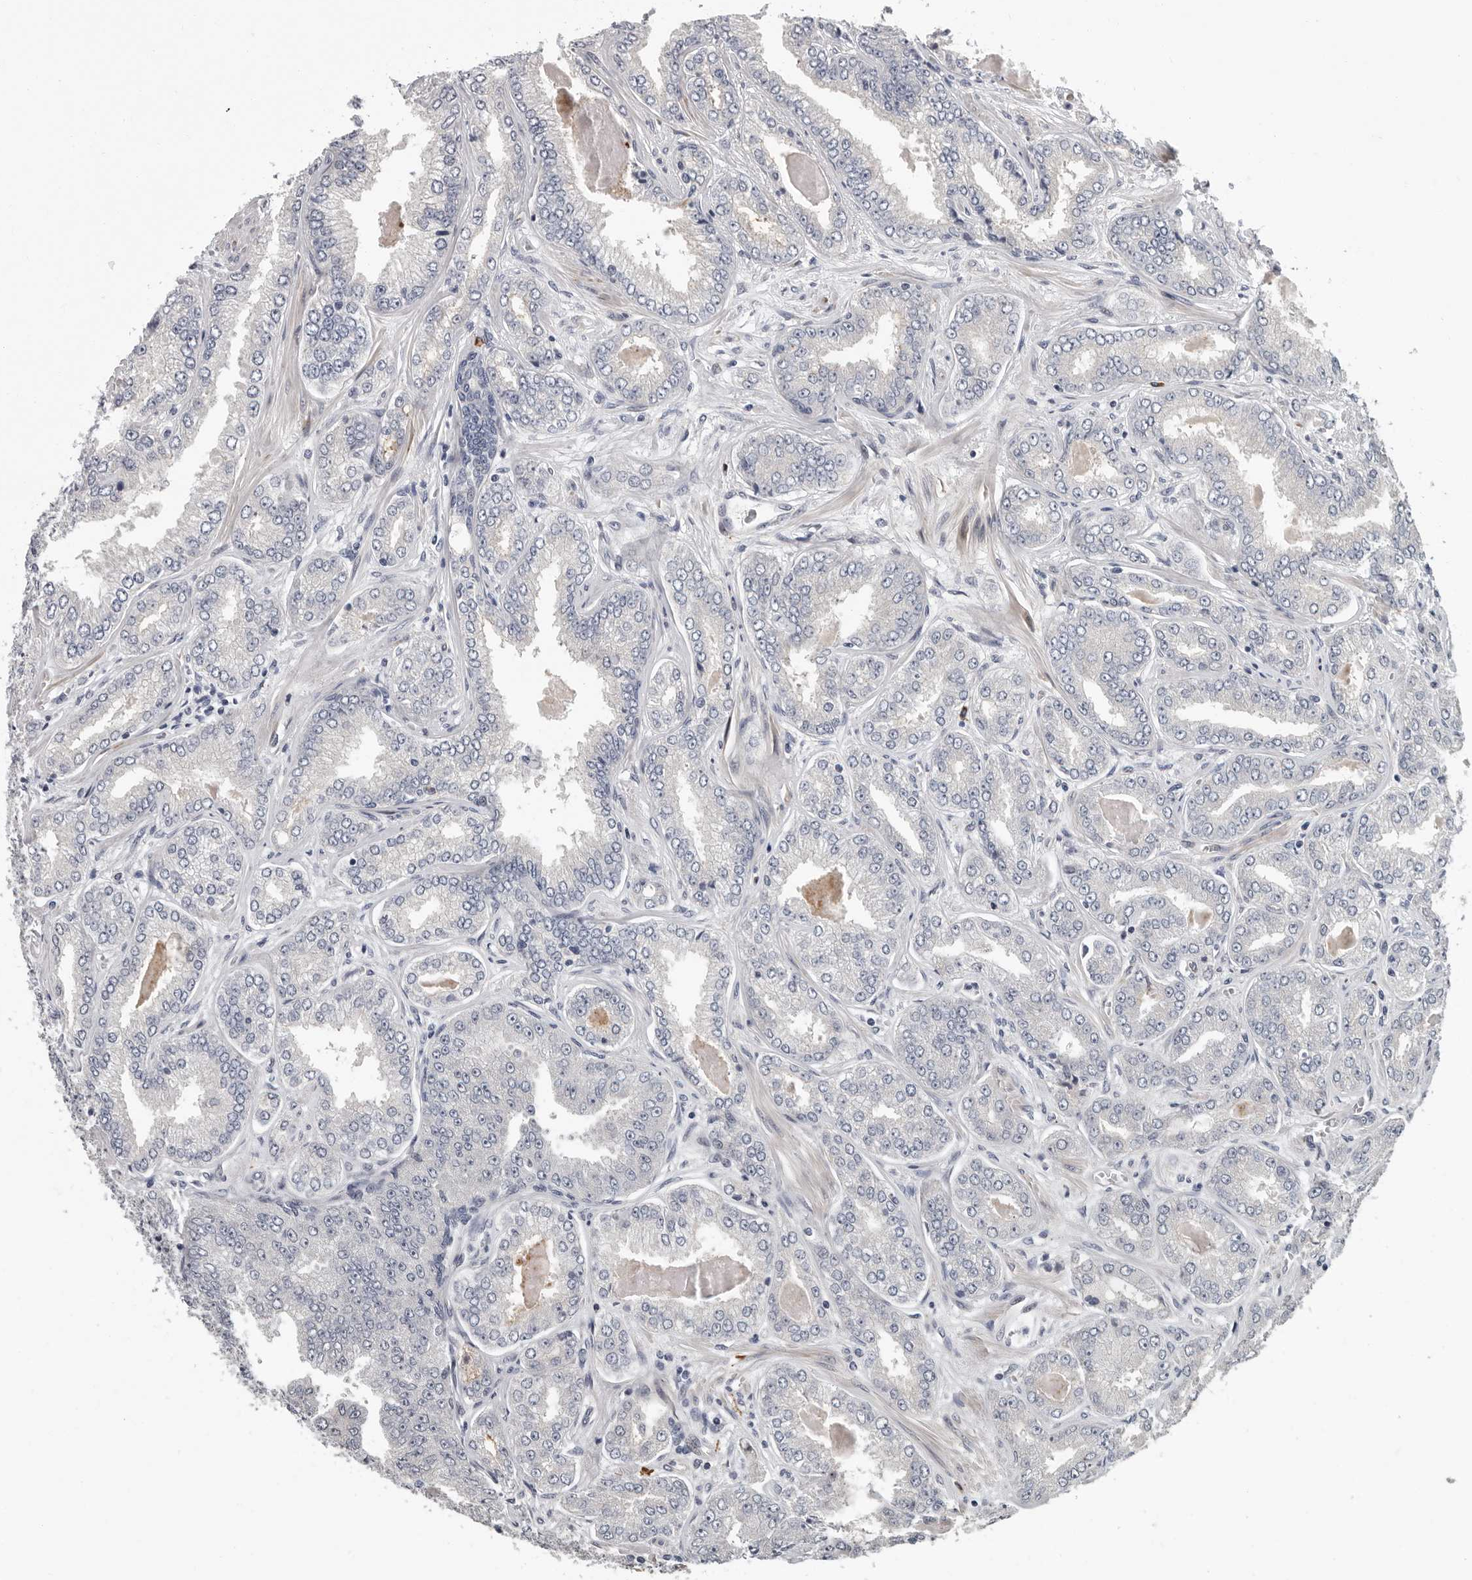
{"staining": {"intensity": "moderate", "quantity": "25%-75%", "location": "cytoplasmic/membranous"}, "tissue": "prostate cancer", "cell_type": "Tumor cells", "image_type": "cancer", "snomed": [{"axis": "morphology", "description": "Adenocarcinoma, High grade"}, {"axis": "topography", "description": "Prostate"}], "caption": "There is medium levels of moderate cytoplasmic/membranous positivity in tumor cells of prostate cancer, as demonstrated by immunohistochemical staining (brown color).", "gene": "ATXN3L", "patient": {"sex": "male", "age": 71}}